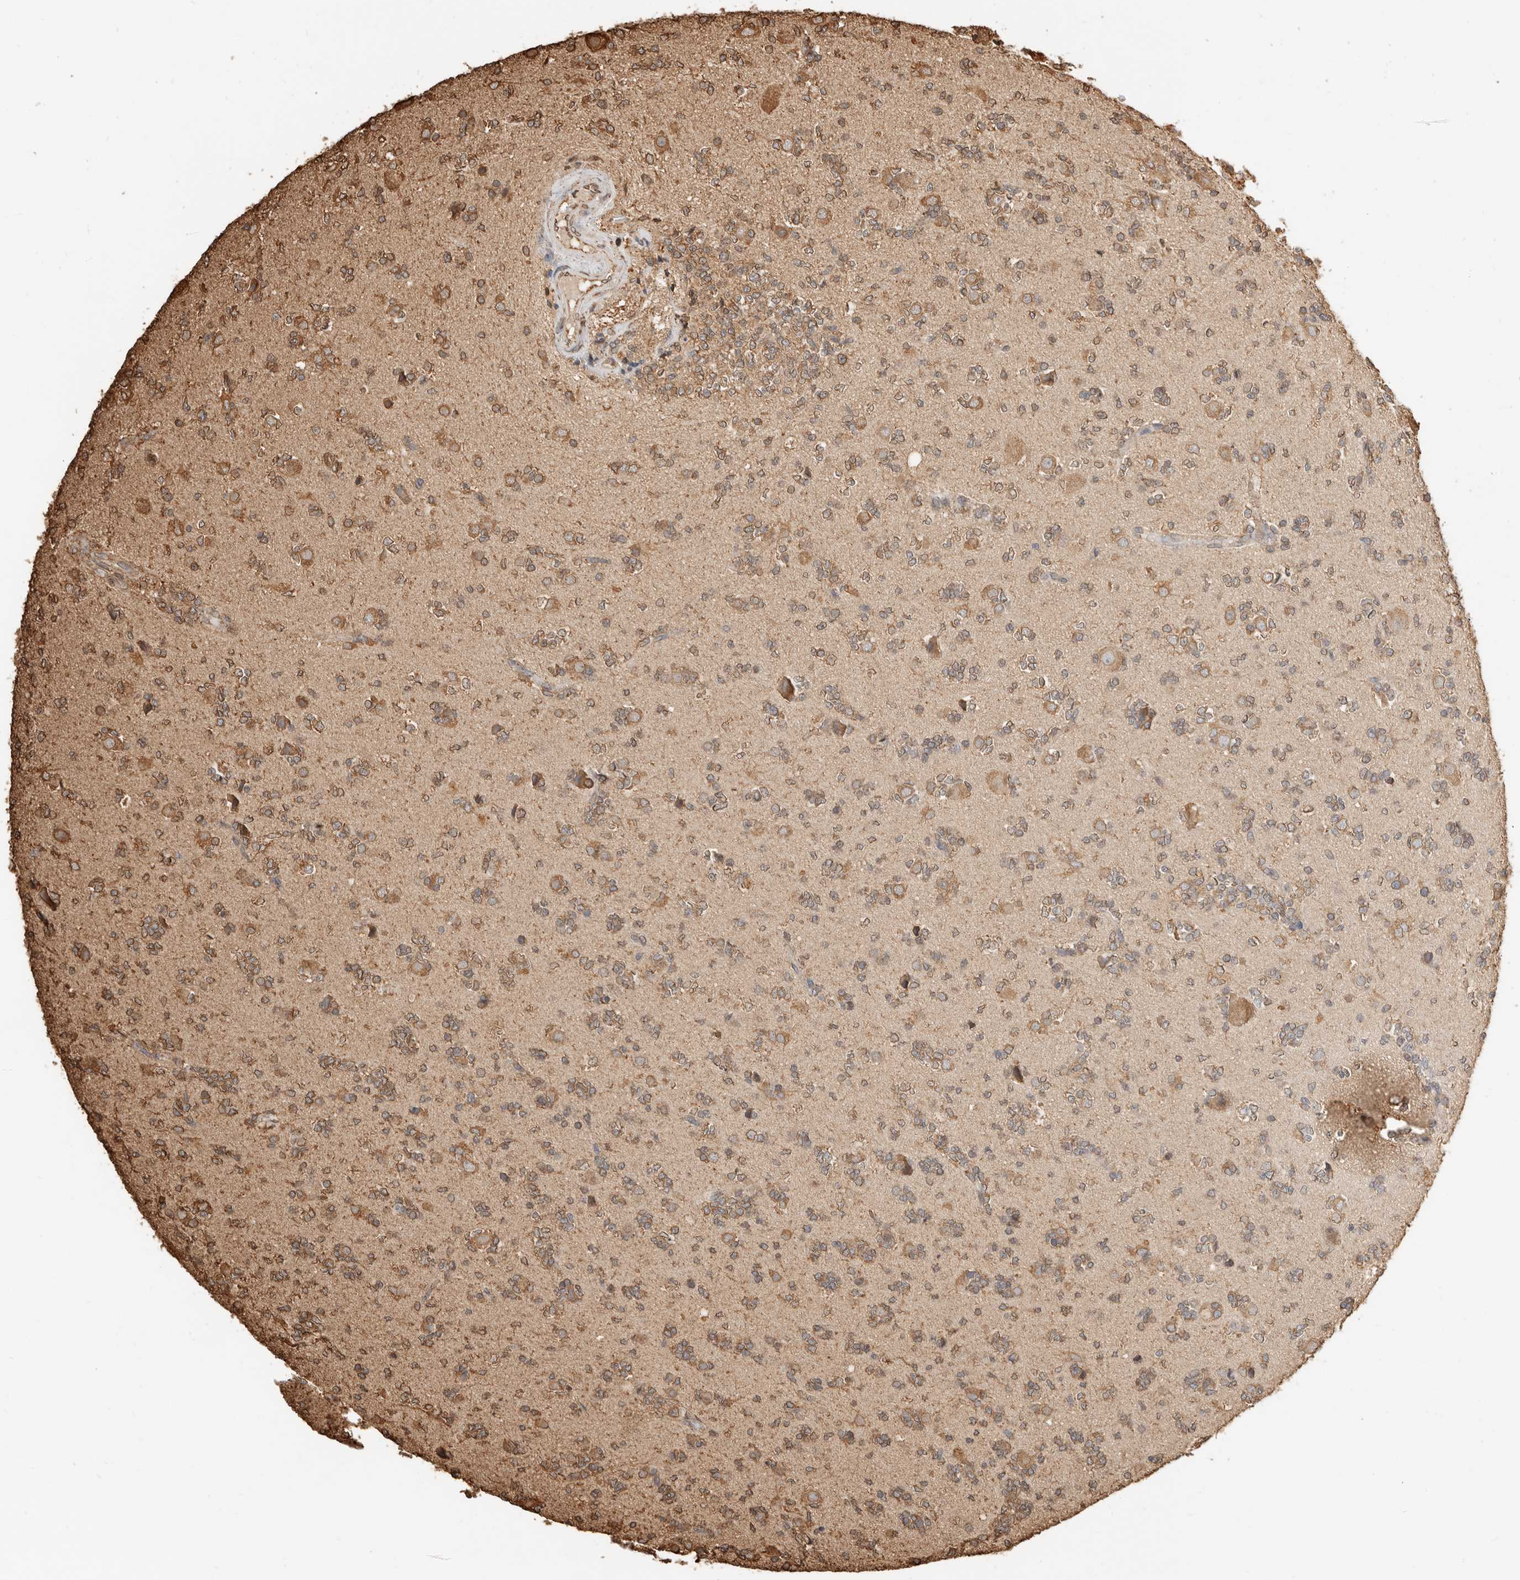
{"staining": {"intensity": "moderate", "quantity": ">75%", "location": "cytoplasmic/membranous"}, "tissue": "glioma", "cell_type": "Tumor cells", "image_type": "cancer", "snomed": [{"axis": "morphology", "description": "Glioma, malignant, High grade"}, {"axis": "topography", "description": "Brain"}], "caption": "Immunohistochemistry image of human glioma stained for a protein (brown), which exhibits medium levels of moderate cytoplasmic/membranous positivity in approximately >75% of tumor cells.", "gene": "ARHGEF10L", "patient": {"sex": "female", "age": 62}}